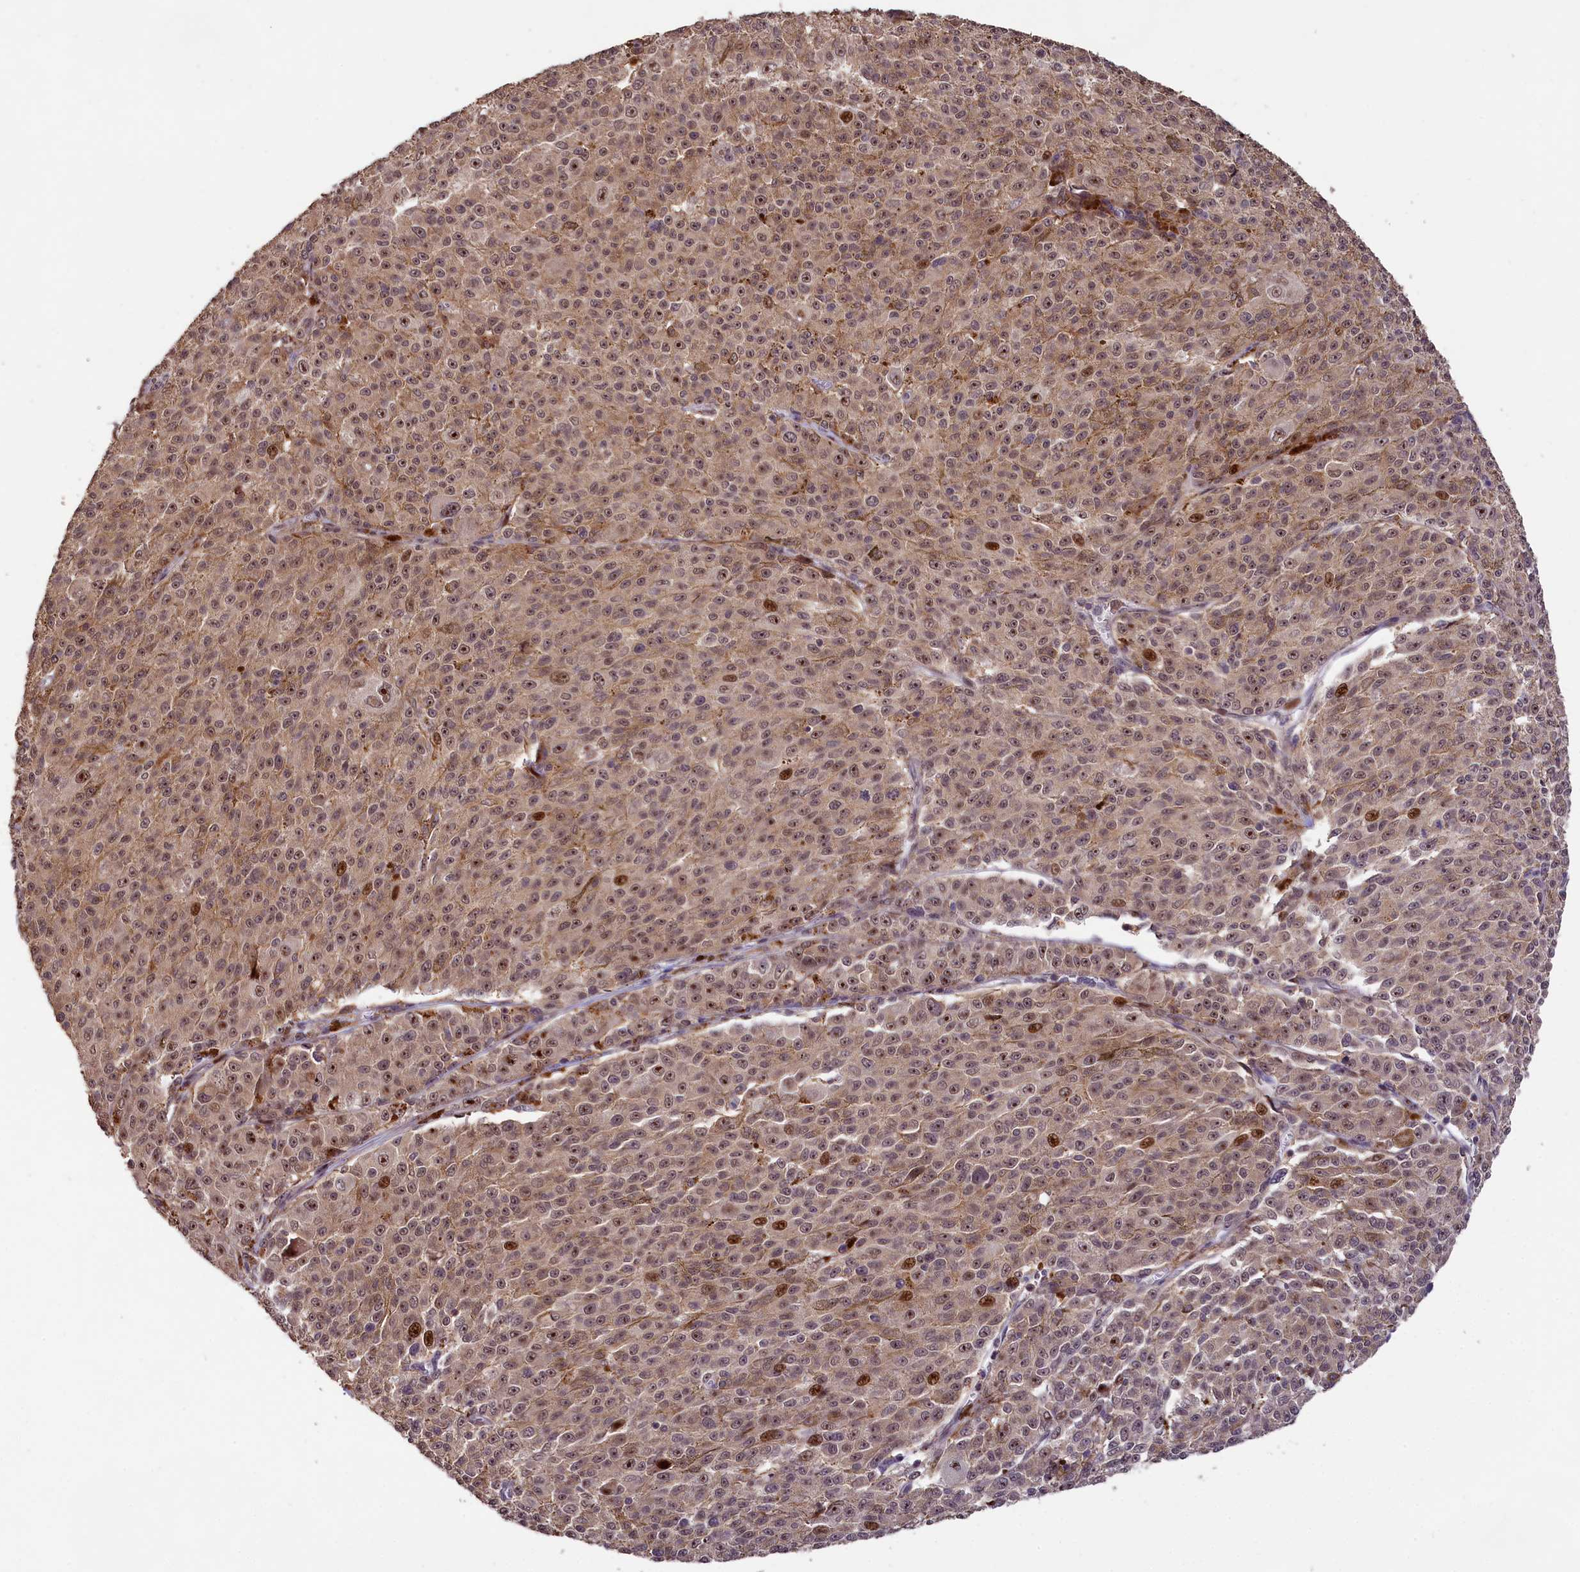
{"staining": {"intensity": "strong", "quantity": "25%-75%", "location": "cytoplasmic/membranous,nuclear"}, "tissue": "melanoma", "cell_type": "Tumor cells", "image_type": "cancer", "snomed": [{"axis": "morphology", "description": "Malignant melanoma, NOS"}, {"axis": "topography", "description": "Skin"}], "caption": "This histopathology image exhibits IHC staining of malignant melanoma, with high strong cytoplasmic/membranous and nuclear staining in approximately 25%-75% of tumor cells.", "gene": "PHAF1", "patient": {"sex": "female", "age": 52}}